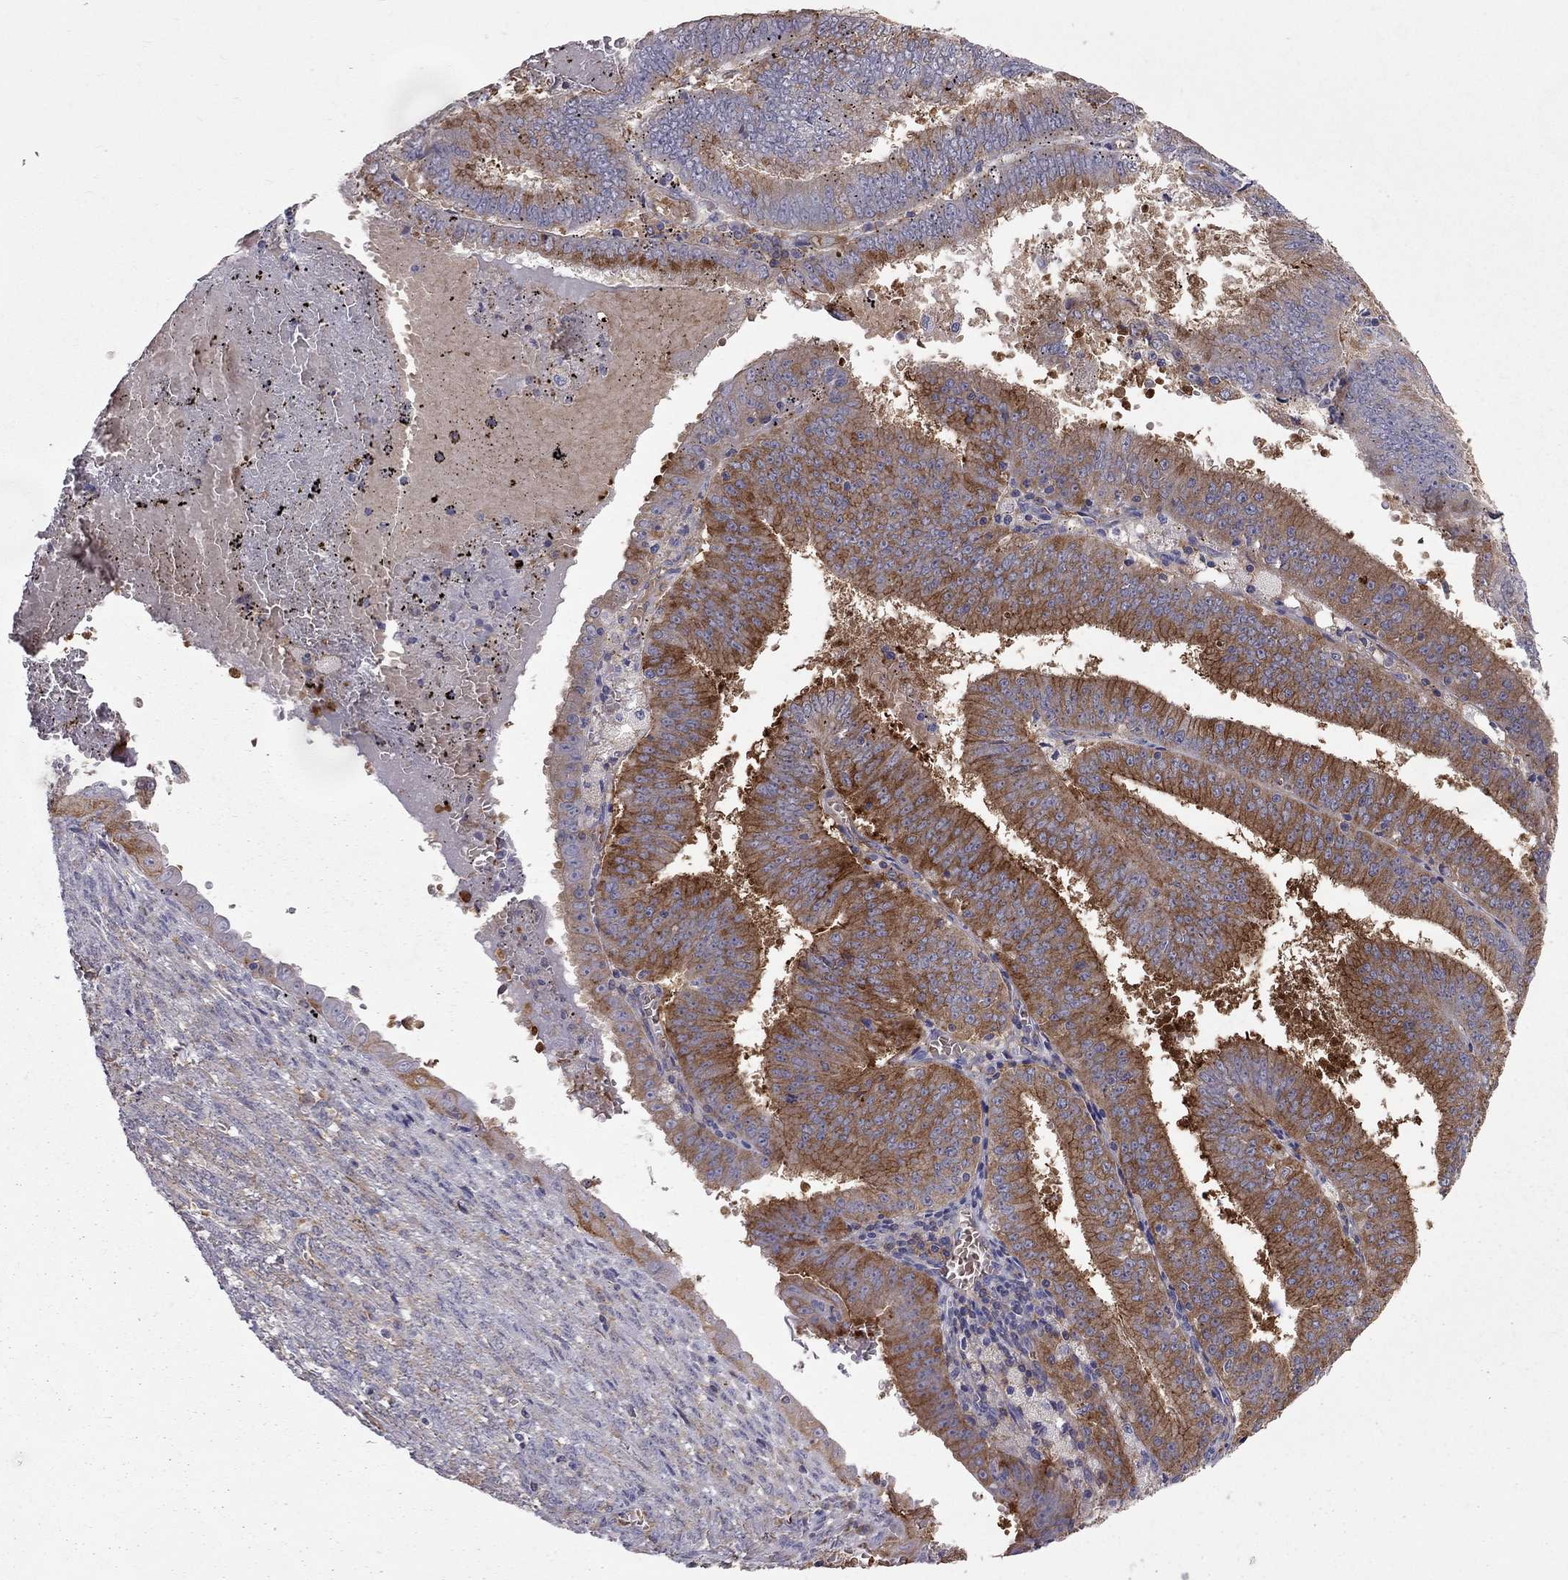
{"staining": {"intensity": "strong", "quantity": "25%-75%", "location": "cytoplasmic/membranous"}, "tissue": "endometrial cancer", "cell_type": "Tumor cells", "image_type": "cancer", "snomed": [{"axis": "morphology", "description": "Adenocarcinoma, NOS"}, {"axis": "topography", "description": "Endometrium"}], "caption": "Protein analysis of adenocarcinoma (endometrial) tissue shows strong cytoplasmic/membranous positivity in approximately 25%-75% of tumor cells.", "gene": "EIF4E3", "patient": {"sex": "female", "age": 66}}